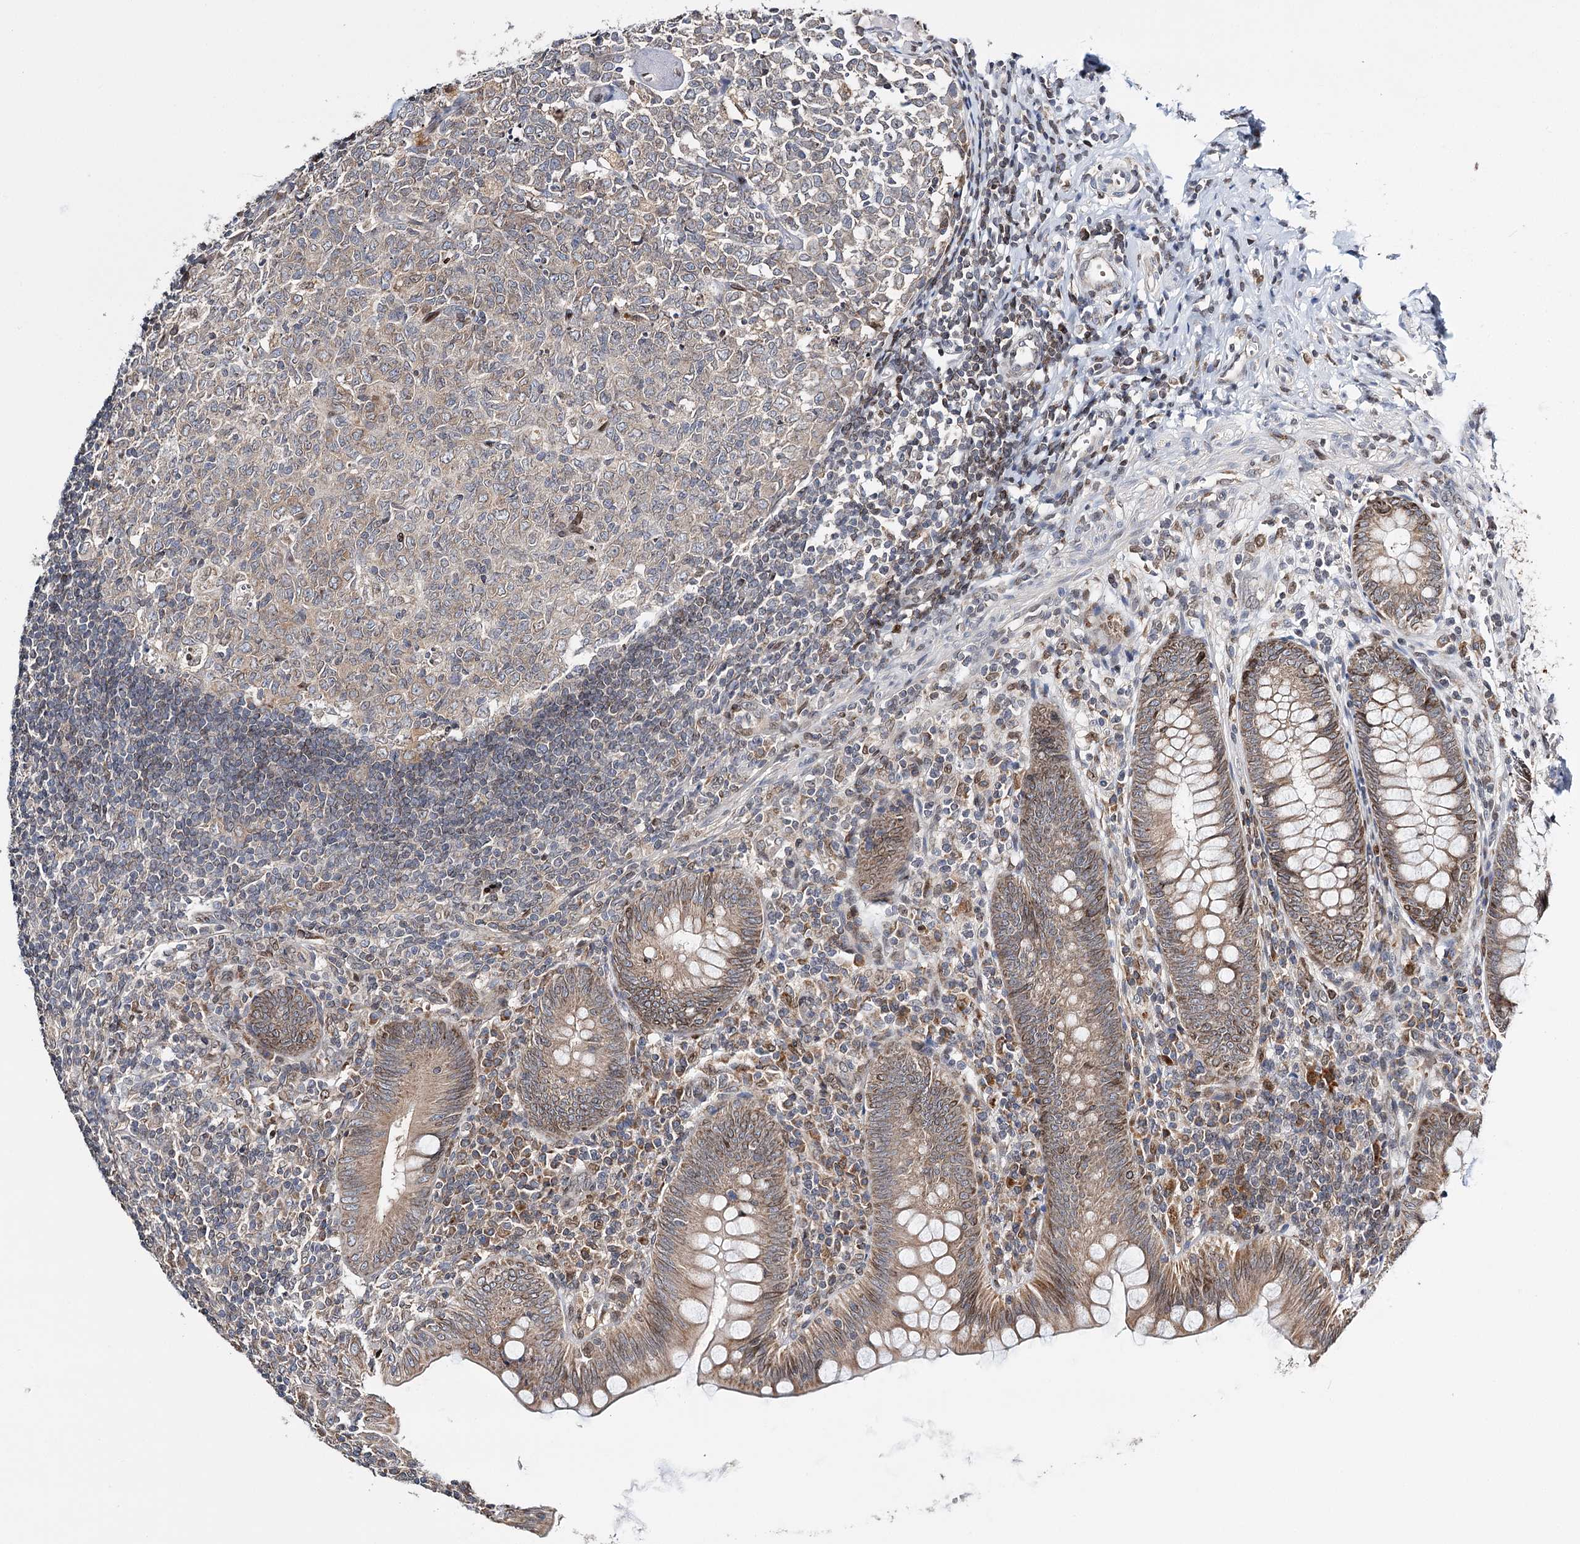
{"staining": {"intensity": "moderate", "quantity": ">75%", "location": "cytoplasmic/membranous,nuclear"}, "tissue": "appendix", "cell_type": "Glandular cells", "image_type": "normal", "snomed": [{"axis": "morphology", "description": "Normal tissue, NOS"}, {"axis": "topography", "description": "Appendix"}], "caption": "Protein staining of benign appendix reveals moderate cytoplasmic/membranous,nuclear staining in approximately >75% of glandular cells. Nuclei are stained in blue.", "gene": "CFAP46", "patient": {"sex": "male", "age": 14}}